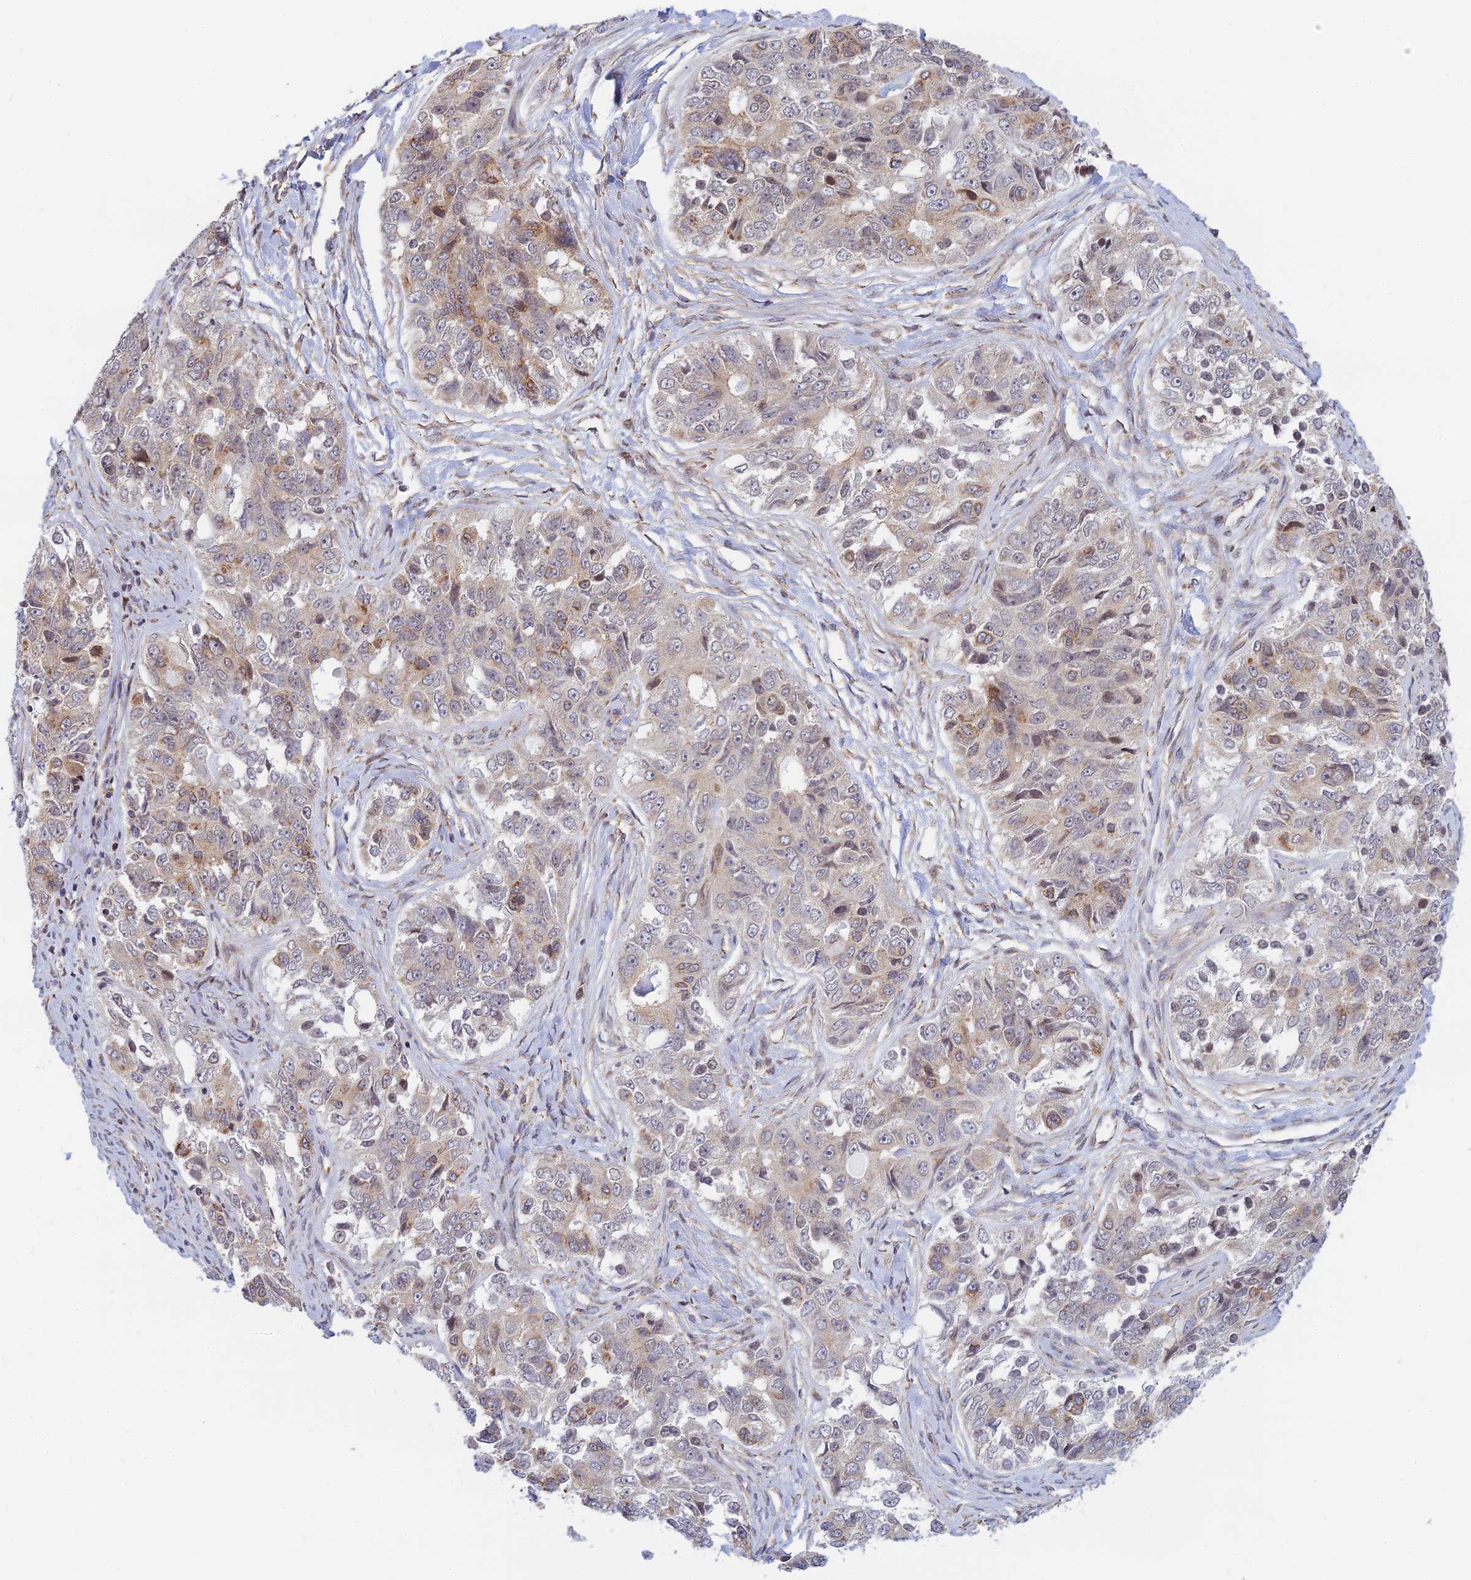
{"staining": {"intensity": "weak", "quantity": "25%-75%", "location": "cytoplasmic/membranous"}, "tissue": "ovarian cancer", "cell_type": "Tumor cells", "image_type": "cancer", "snomed": [{"axis": "morphology", "description": "Carcinoma, endometroid"}, {"axis": "topography", "description": "Ovary"}], "caption": "There is low levels of weak cytoplasmic/membranous positivity in tumor cells of ovarian cancer, as demonstrated by immunohistochemical staining (brown color).", "gene": "HOOK2", "patient": {"sex": "female", "age": 51}}